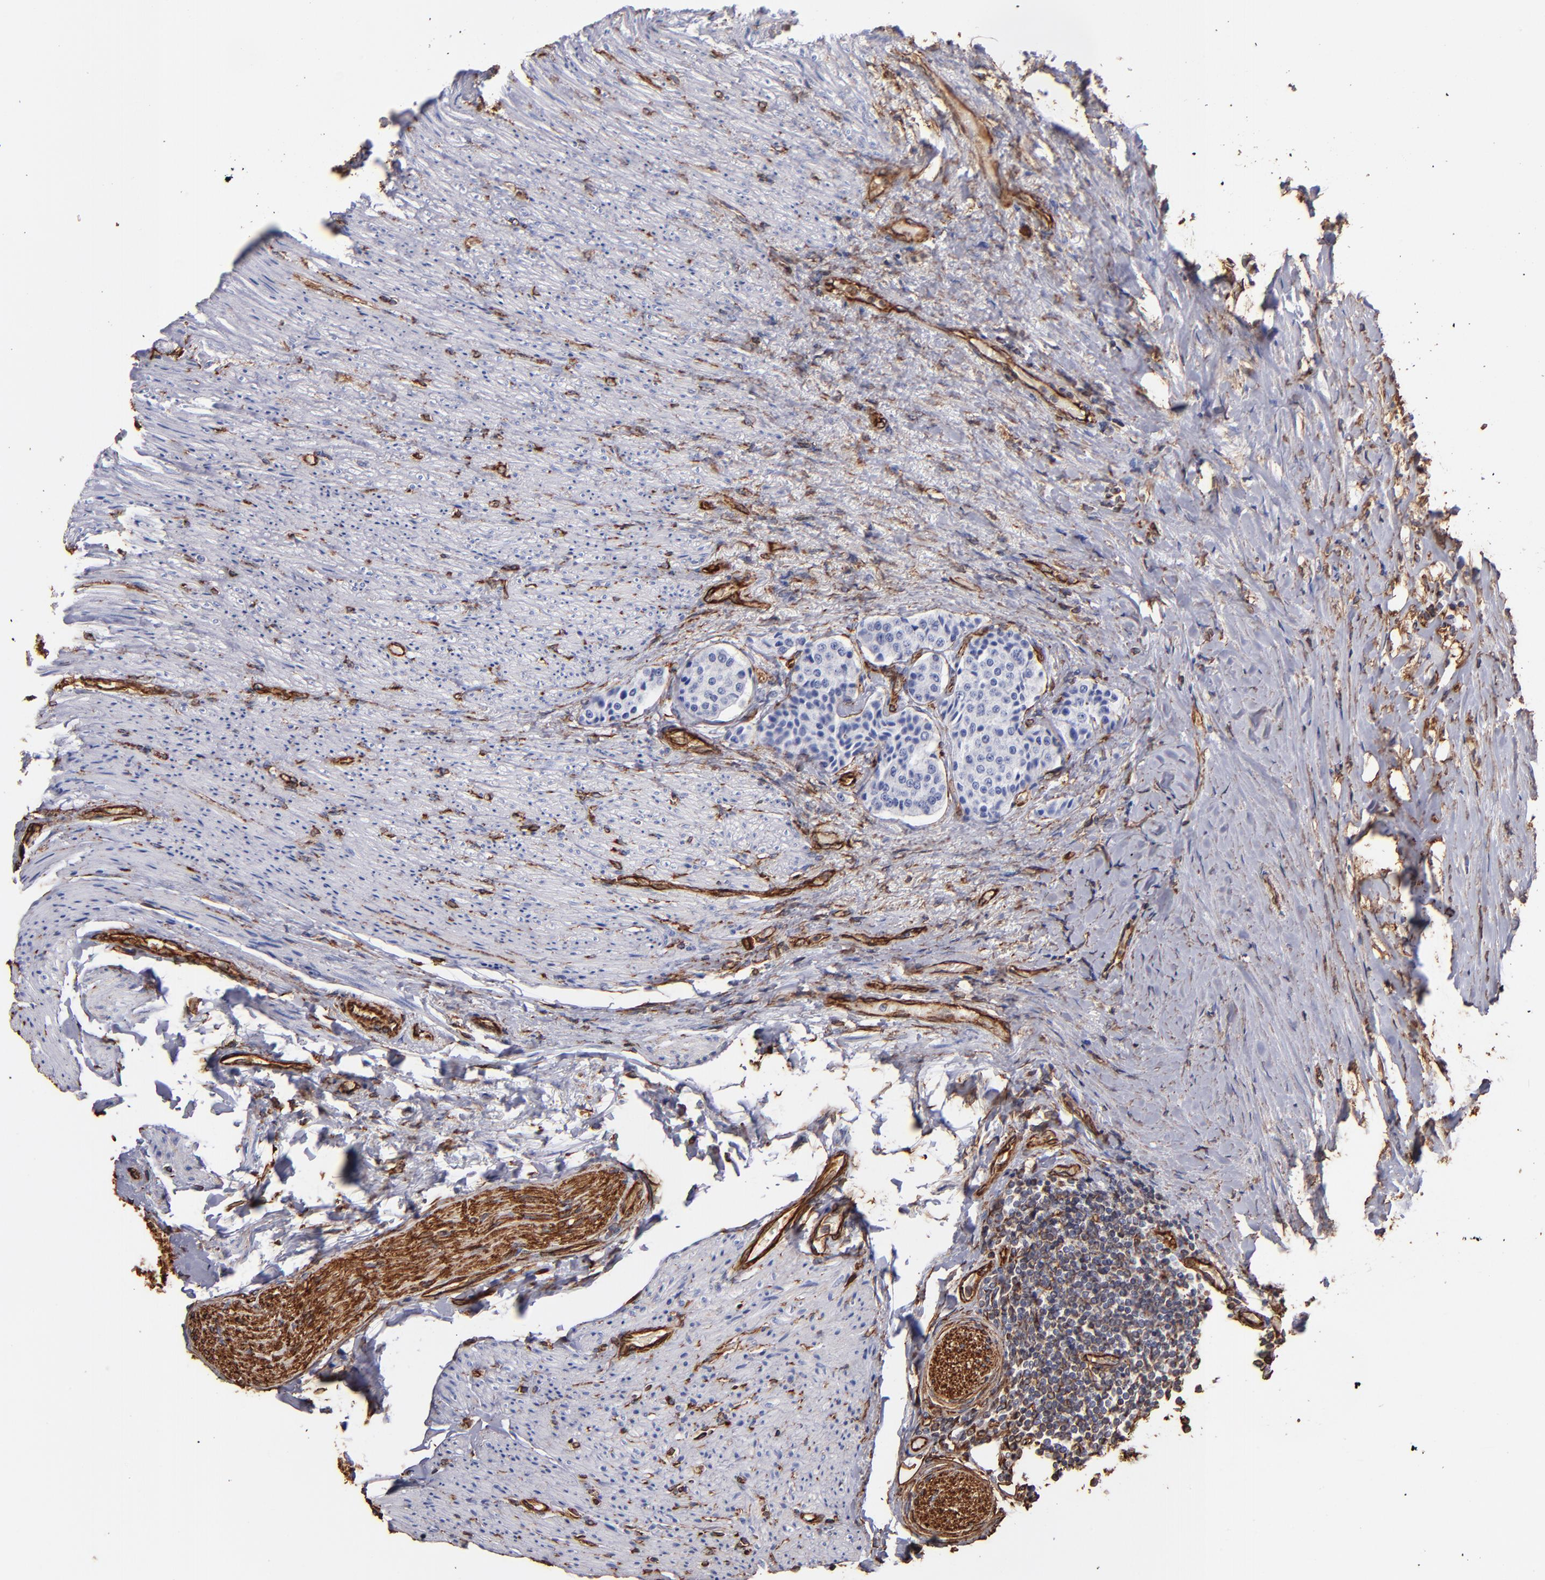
{"staining": {"intensity": "negative", "quantity": "none", "location": "none"}, "tissue": "carcinoid", "cell_type": "Tumor cells", "image_type": "cancer", "snomed": [{"axis": "morphology", "description": "Carcinoid, malignant, NOS"}, {"axis": "topography", "description": "Colon"}], "caption": "Protein analysis of carcinoid demonstrates no significant expression in tumor cells.", "gene": "VIM", "patient": {"sex": "female", "age": 61}}